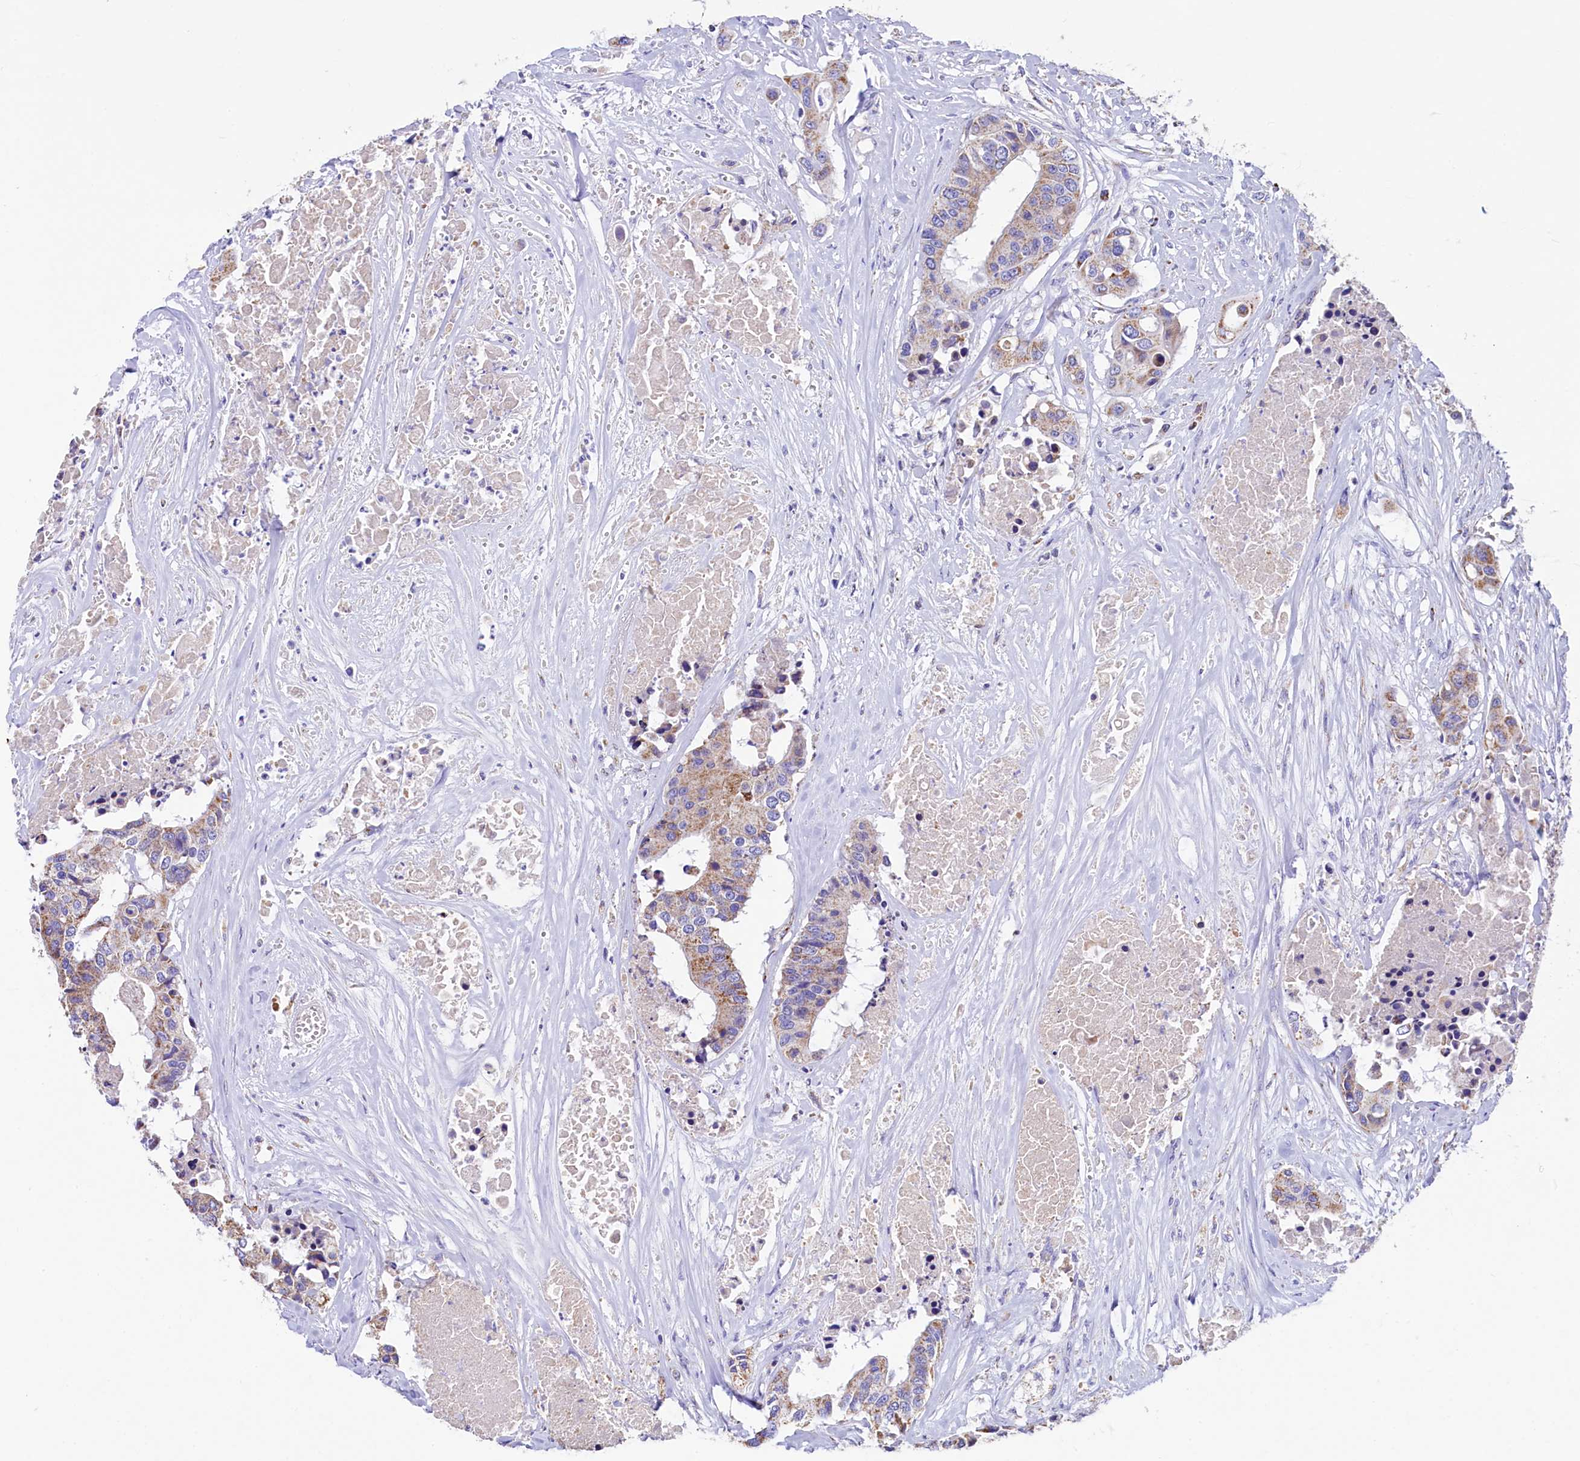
{"staining": {"intensity": "weak", "quantity": "25%-75%", "location": "cytoplasmic/membranous"}, "tissue": "colorectal cancer", "cell_type": "Tumor cells", "image_type": "cancer", "snomed": [{"axis": "morphology", "description": "Adenocarcinoma, NOS"}, {"axis": "topography", "description": "Colon"}], "caption": "A brown stain shows weak cytoplasmic/membranous staining of a protein in human colorectal adenocarcinoma tumor cells.", "gene": "IDH3A", "patient": {"sex": "male", "age": 77}}